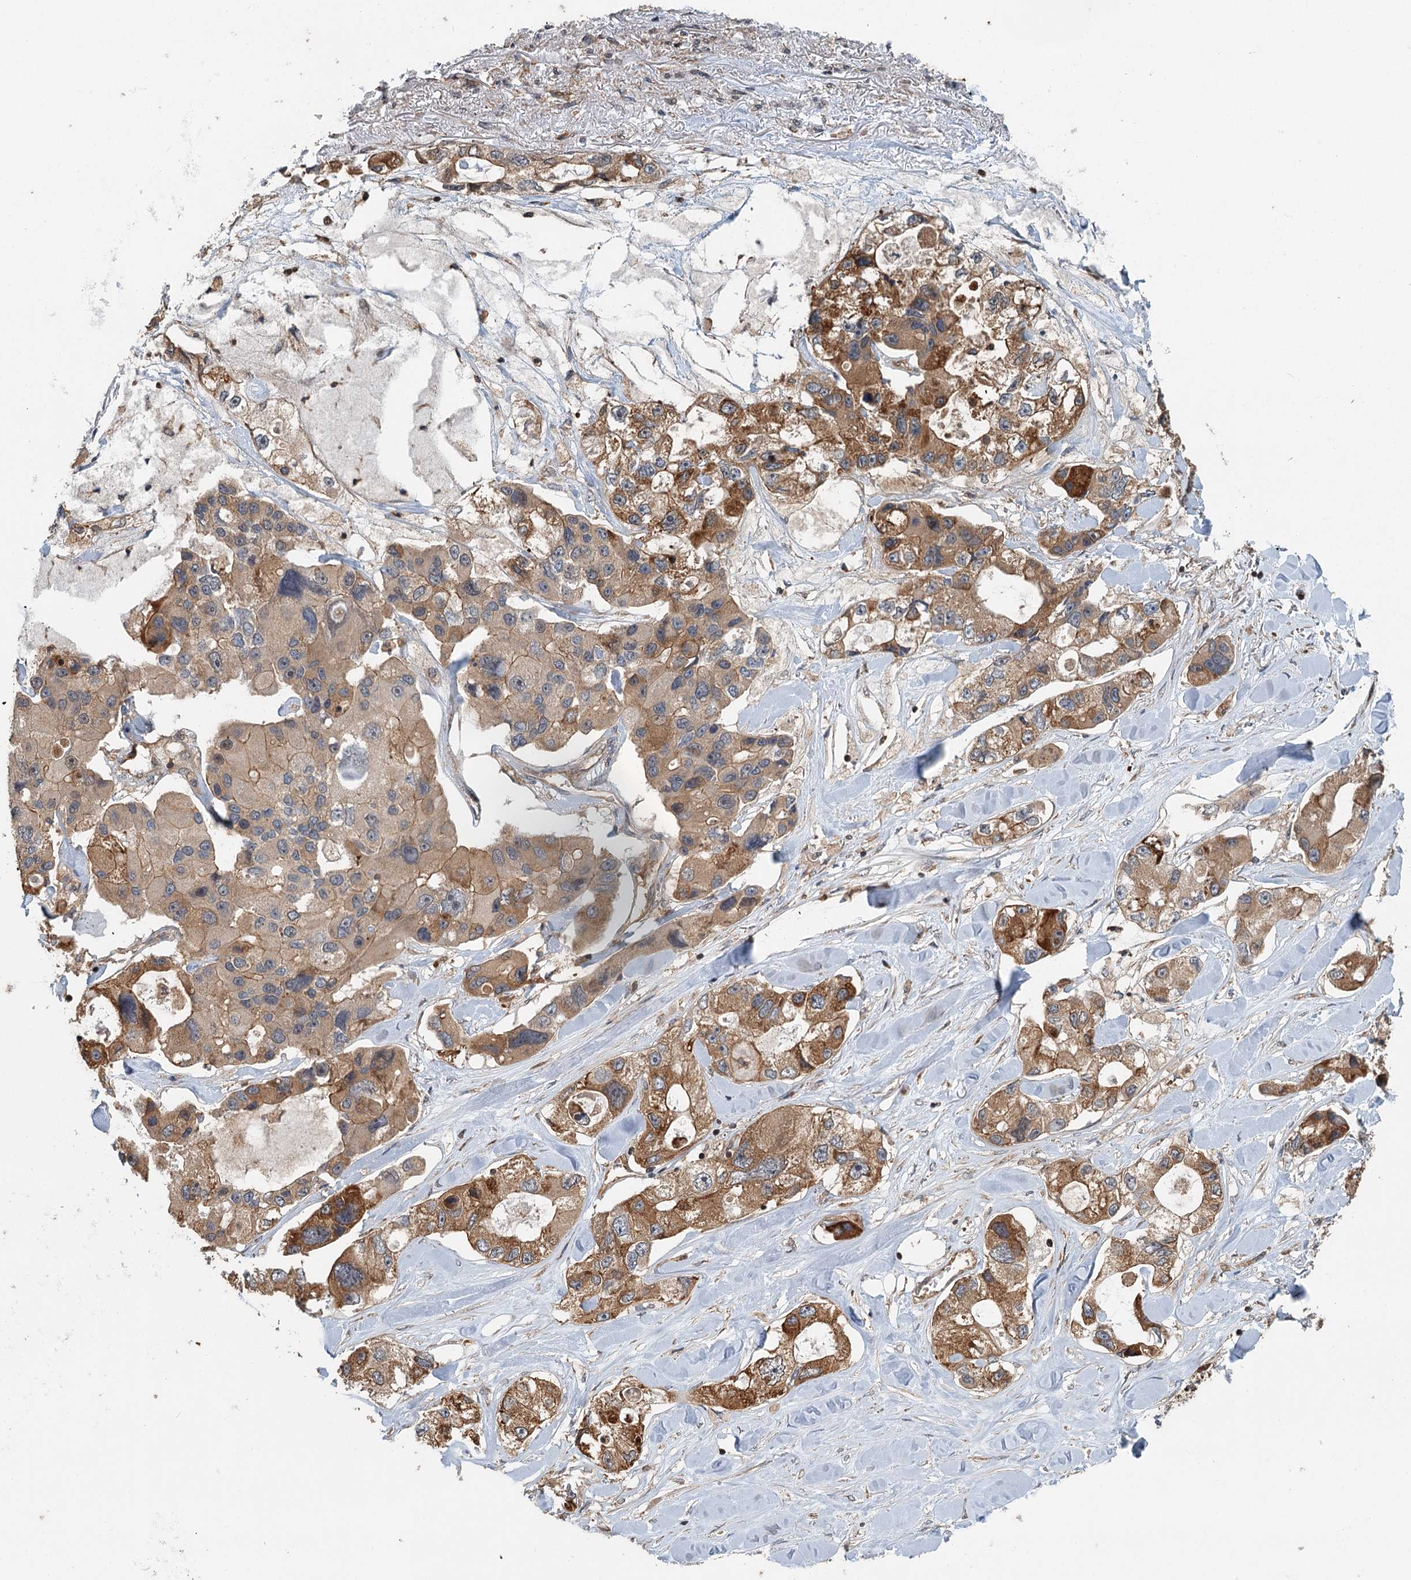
{"staining": {"intensity": "strong", "quantity": "25%-75%", "location": "cytoplasmic/membranous"}, "tissue": "lung cancer", "cell_type": "Tumor cells", "image_type": "cancer", "snomed": [{"axis": "morphology", "description": "Adenocarcinoma, NOS"}, {"axis": "topography", "description": "Lung"}], "caption": "A histopathology image of lung cancer stained for a protein reveals strong cytoplasmic/membranous brown staining in tumor cells. Using DAB (3,3'-diaminobenzidine) (brown) and hematoxylin (blue) stains, captured at high magnification using brightfield microscopy.", "gene": "ZNF527", "patient": {"sex": "female", "age": 54}}